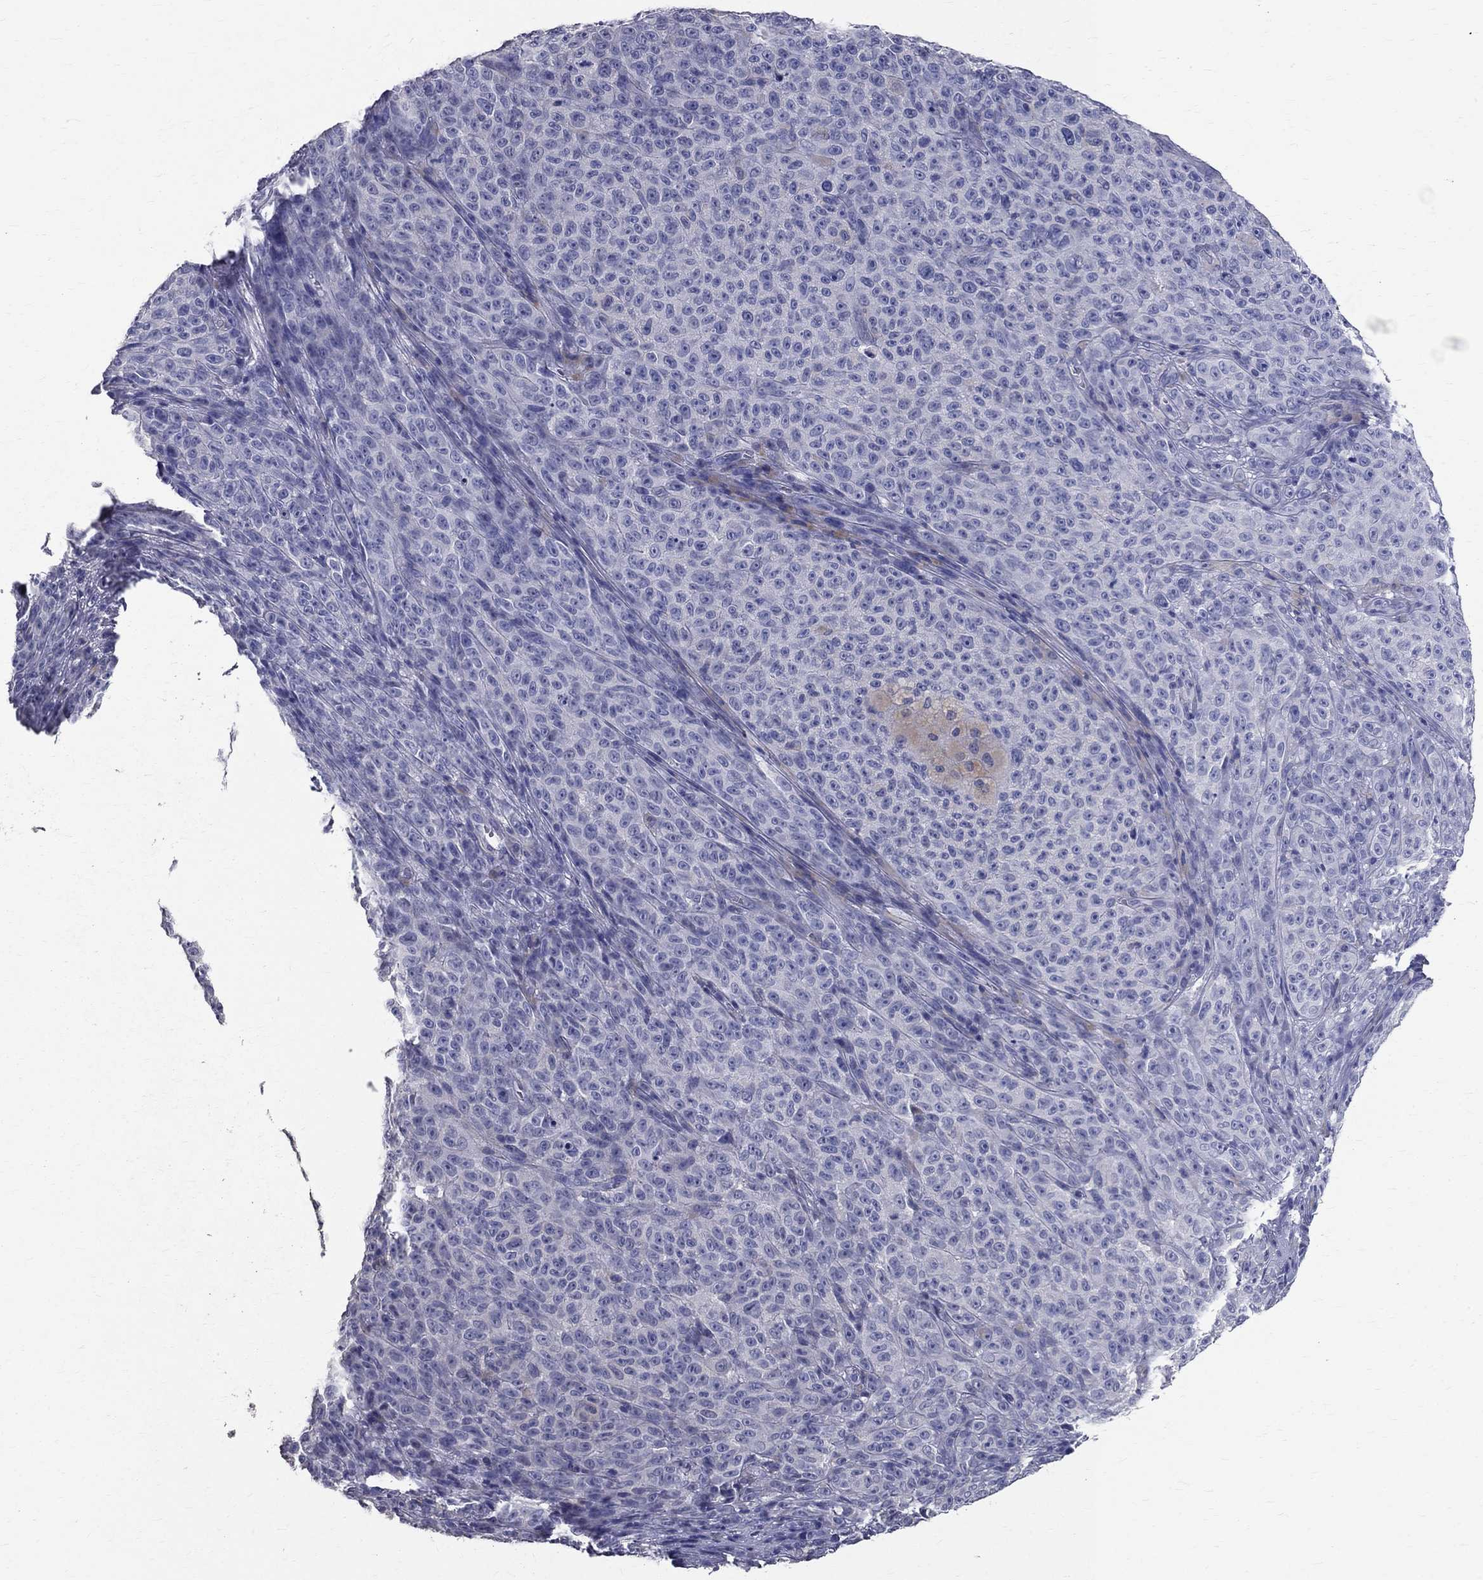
{"staining": {"intensity": "negative", "quantity": "none", "location": "none"}, "tissue": "melanoma", "cell_type": "Tumor cells", "image_type": "cancer", "snomed": [{"axis": "morphology", "description": "Malignant melanoma, NOS"}, {"axis": "topography", "description": "Skin"}], "caption": "Immunohistochemical staining of malignant melanoma demonstrates no significant staining in tumor cells.", "gene": "ANXA10", "patient": {"sex": "female", "age": 82}}